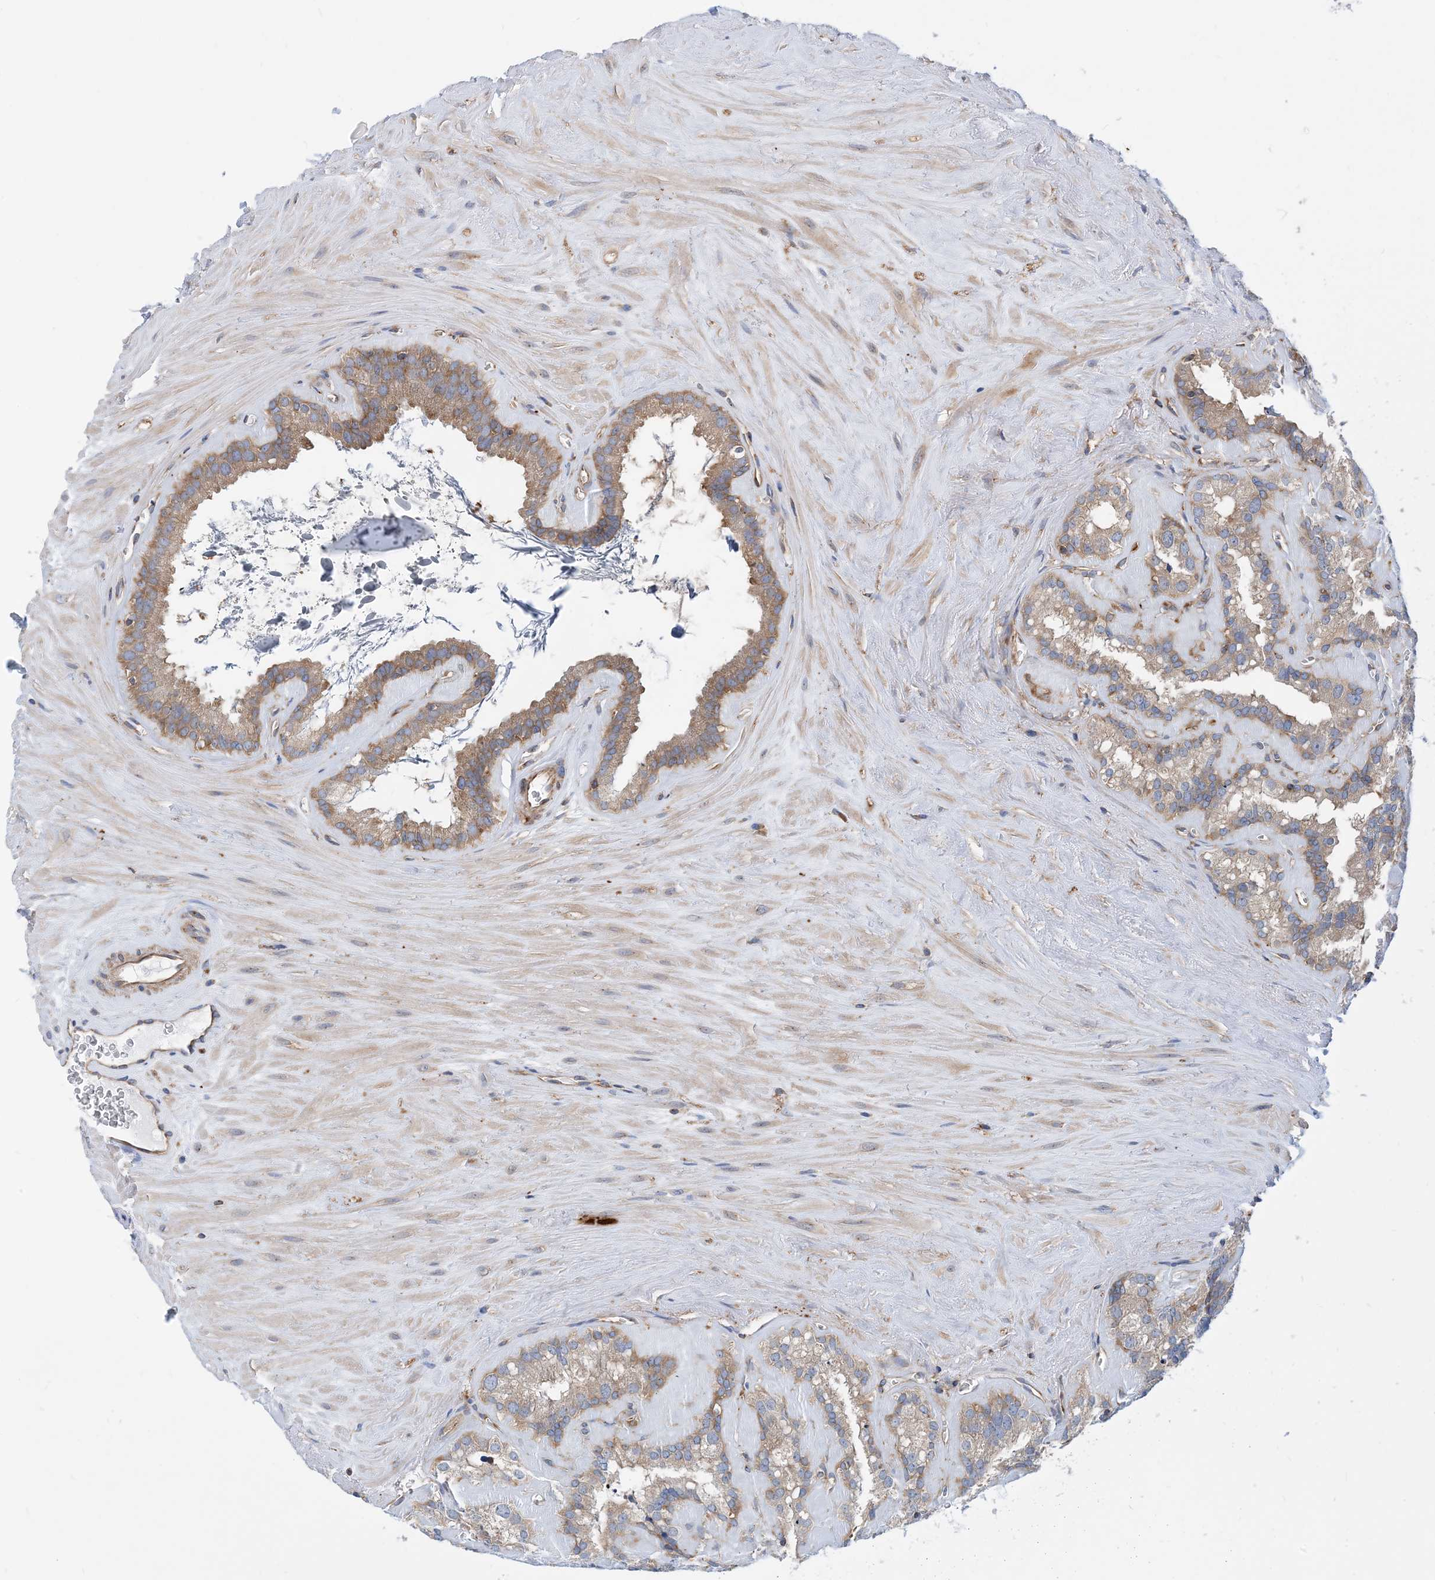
{"staining": {"intensity": "moderate", "quantity": "<25%", "location": "cytoplasmic/membranous"}, "tissue": "seminal vesicle", "cell_type": "Glandular cells", "image_type": "normal", "snomed": [{"axis": "morphology", "description": "Normal tissue, NOS"}, {"axis": "topography", "description": "Prostate"}, {"axis": "topography", "description": "Seminal veicle"}], "caption": "Immunohistochemistry histopathology image of normal seminal vesicle: human seminal vesicle stained using immunohistochemistry (IHC) reveals low levels of moderate protein expression localized specifically in the cytoplasmic/membranous of glandular cells, appearing as a cytoplasmic/membranous brown color.", "gene": "DYNC1LI1", "patient": {"sex": "male", "age": 59}}